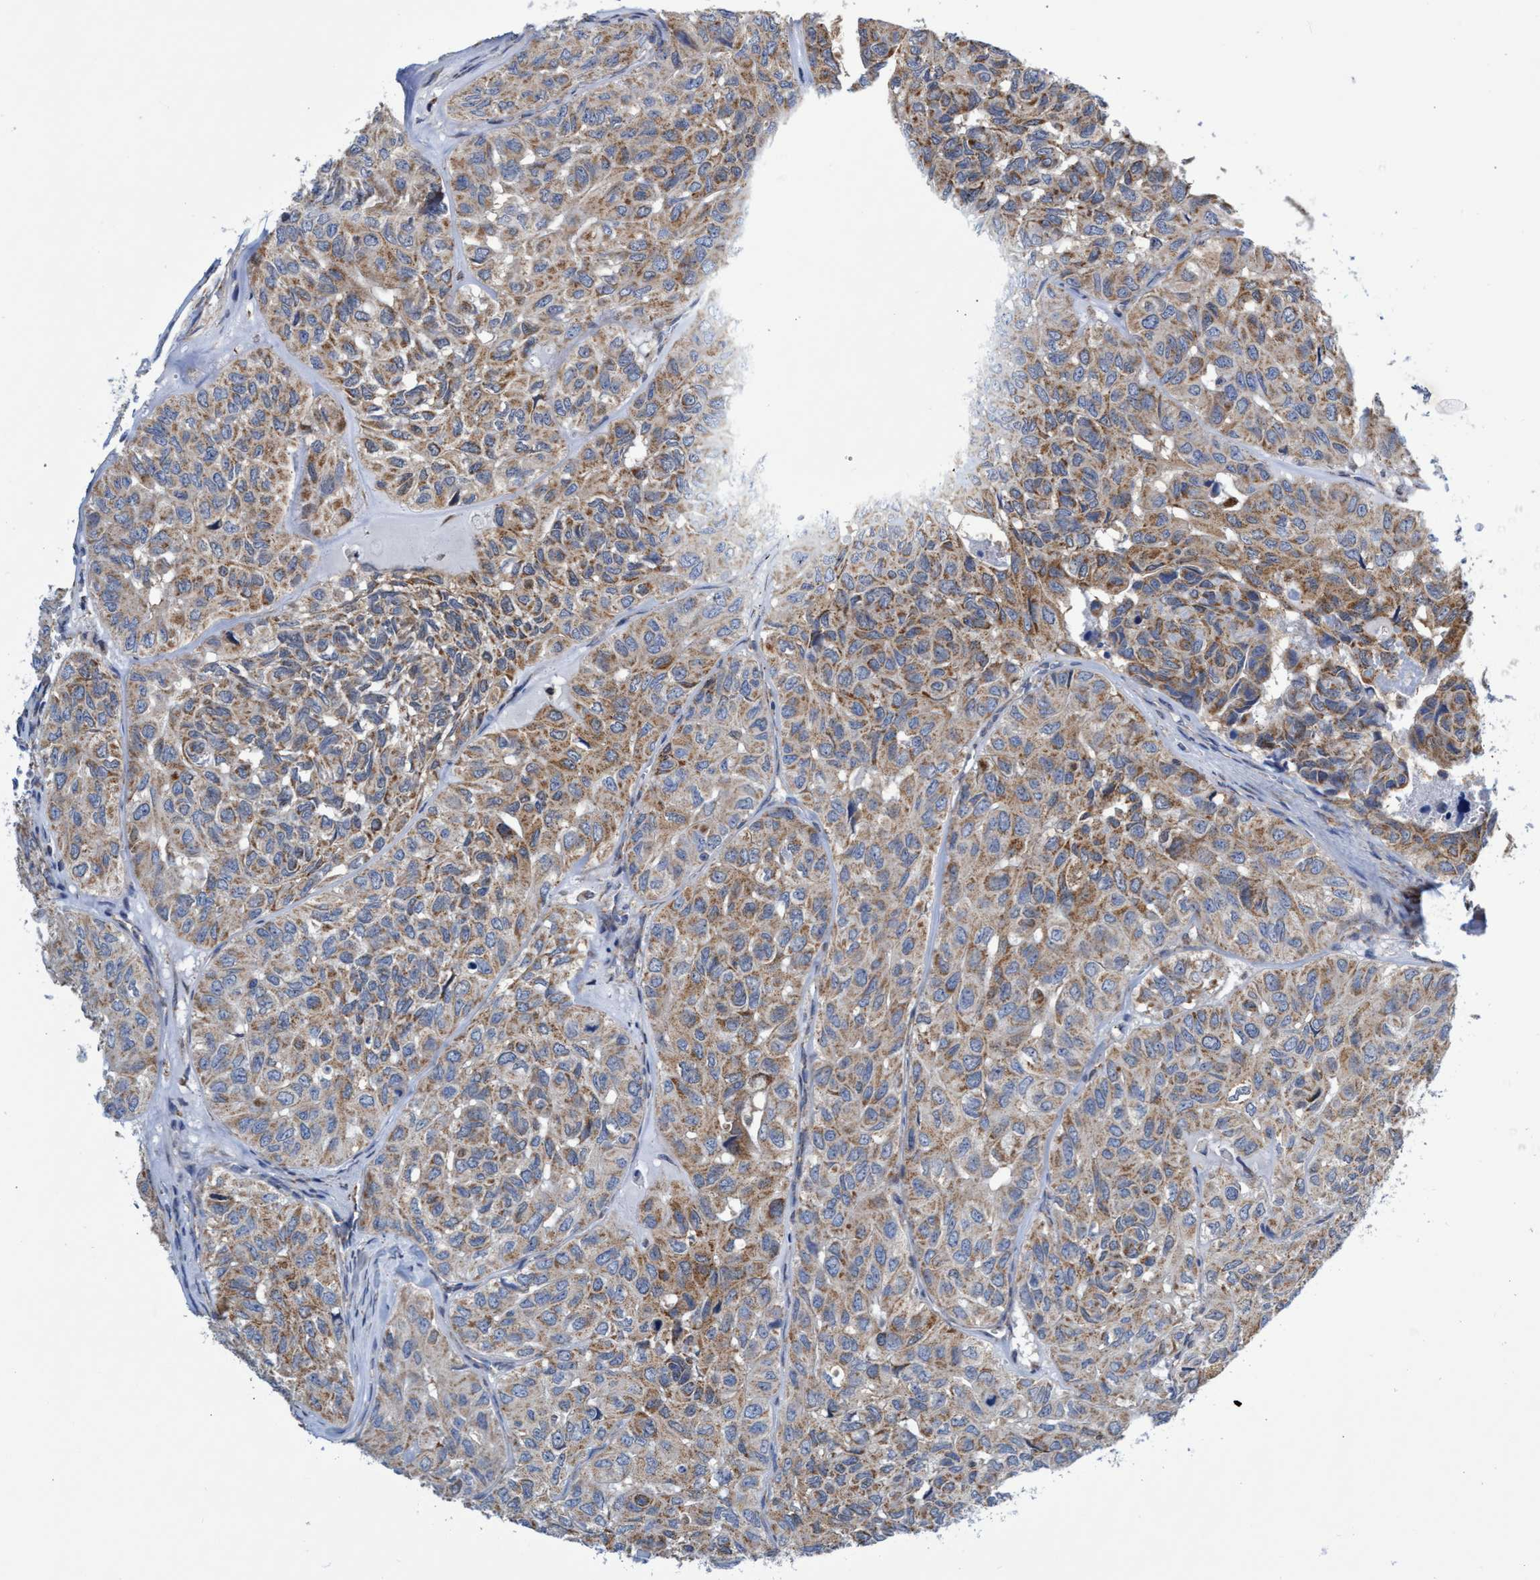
{"staining": {"intensity": "moderate", "quantity": ">75%", "location": "cytoplasmic/membranous"}, "tissue": "head and neck cancer", "cell_type": "Tumor cells", "image_type": "cancer", "snomed": [{"axis": "morphology", "description": "Adenocarcinoma, NOS"}, {"axis": "topography", "description": "Salivary gland, NOS"}, {"axis": "topography", "description": "Head-Neck"}], "caption": "Human head and neck cancer (adenocarcinoma) stained with a protein marker demonstrates moderate staining in tumor cells.", "gene": "CRYZ", "patient": {"sex": "female", "age": 76}}